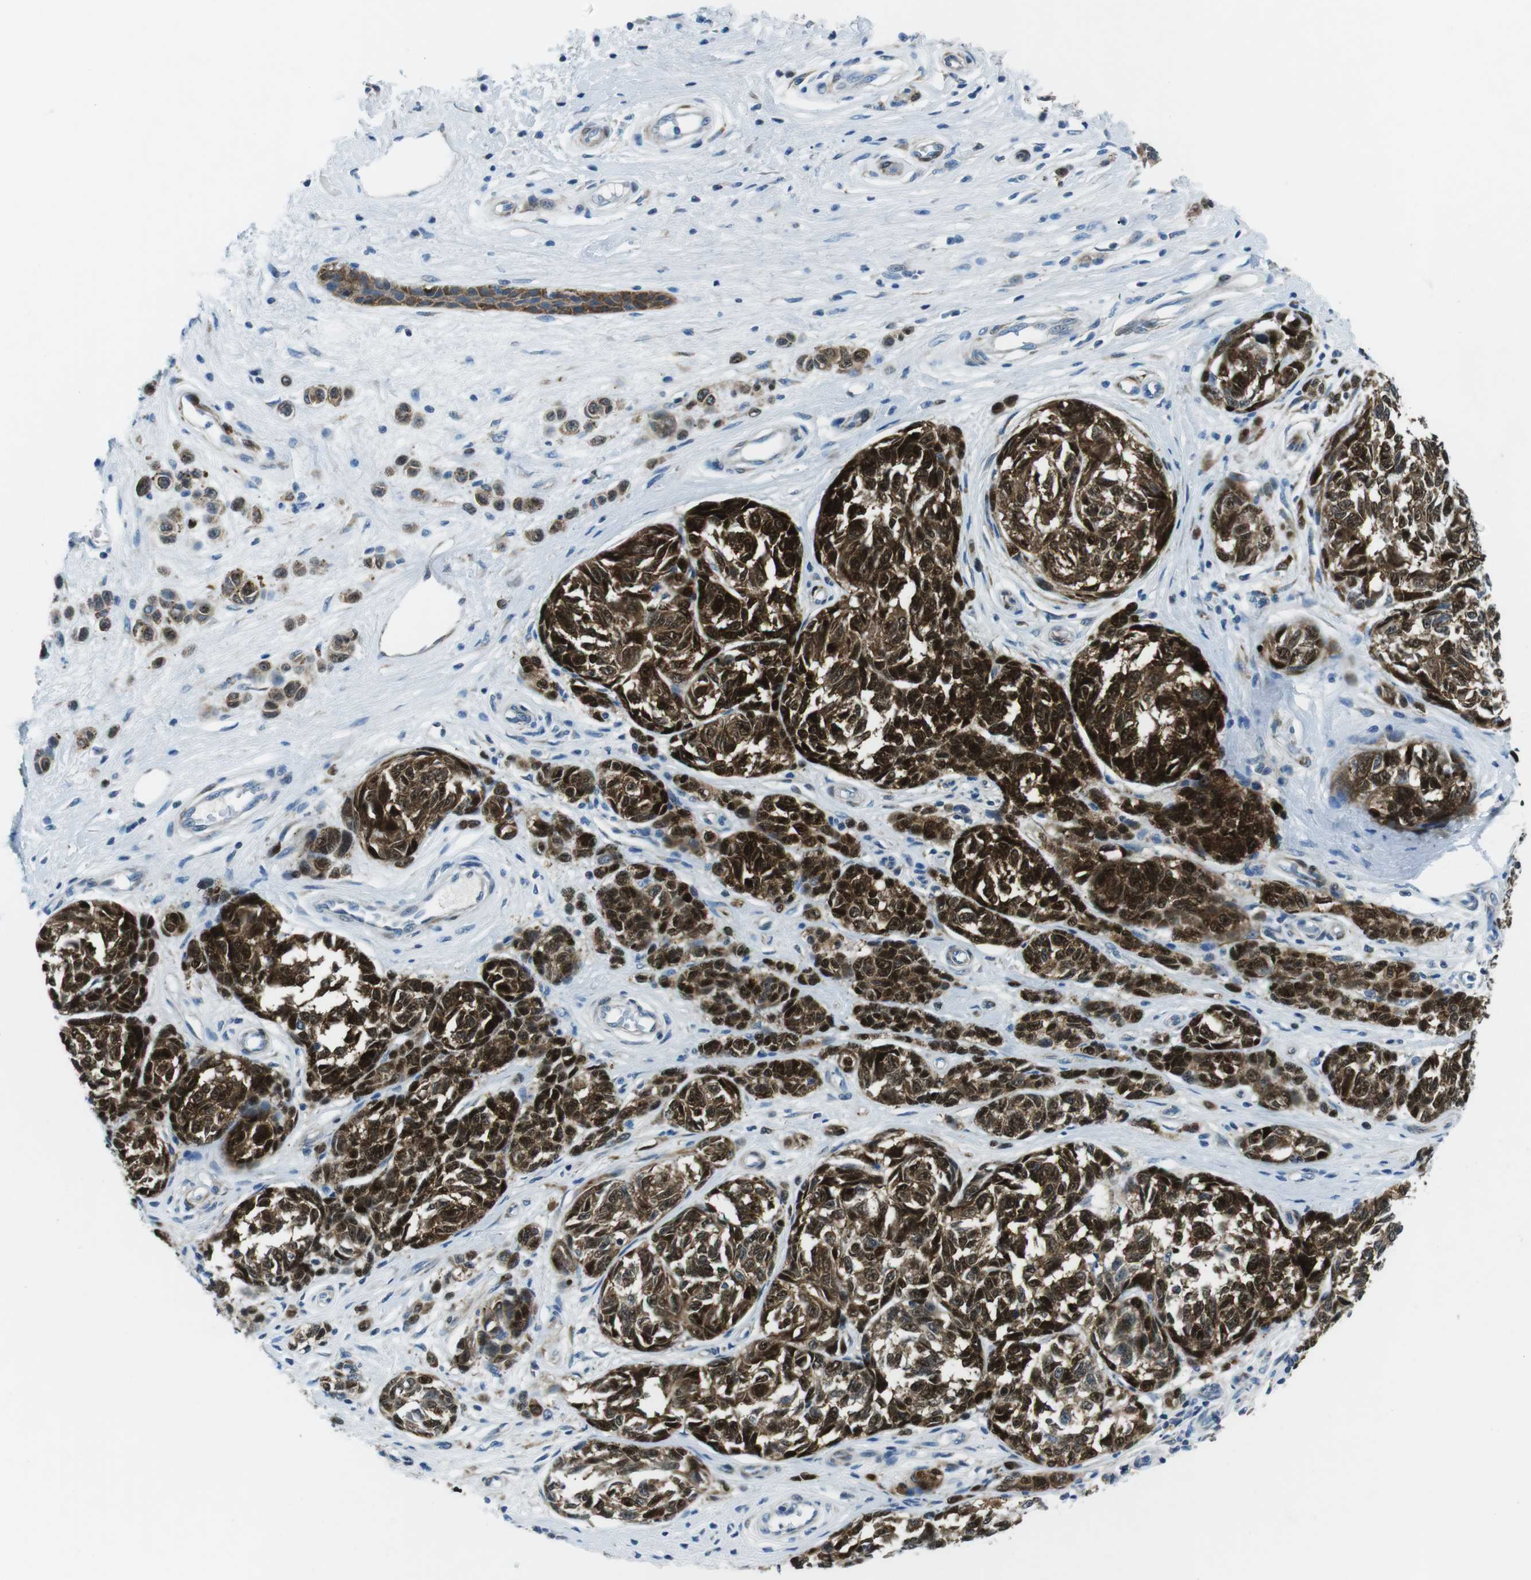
{"staining": {"intensity": "strong", "quantity": ">75%", "location": "cytoplasmic/membranous,nuclear"}, "tissue": "melanoma", "cell_type": "Tumor cells", "image_type": "cancer", "snomed": [{"axis": "morphology", "description": "Malignant melanoma, NOS"}, {"axis": "topography", "description": "Skin"}], "caption": "Tumor cells display high levels of strong cytoplasmic/membranous and nuclear expression in about >75% of cells in melanoma.", "gene": "PHLDA1", "patient": {"sex": "female", "age": 64}}